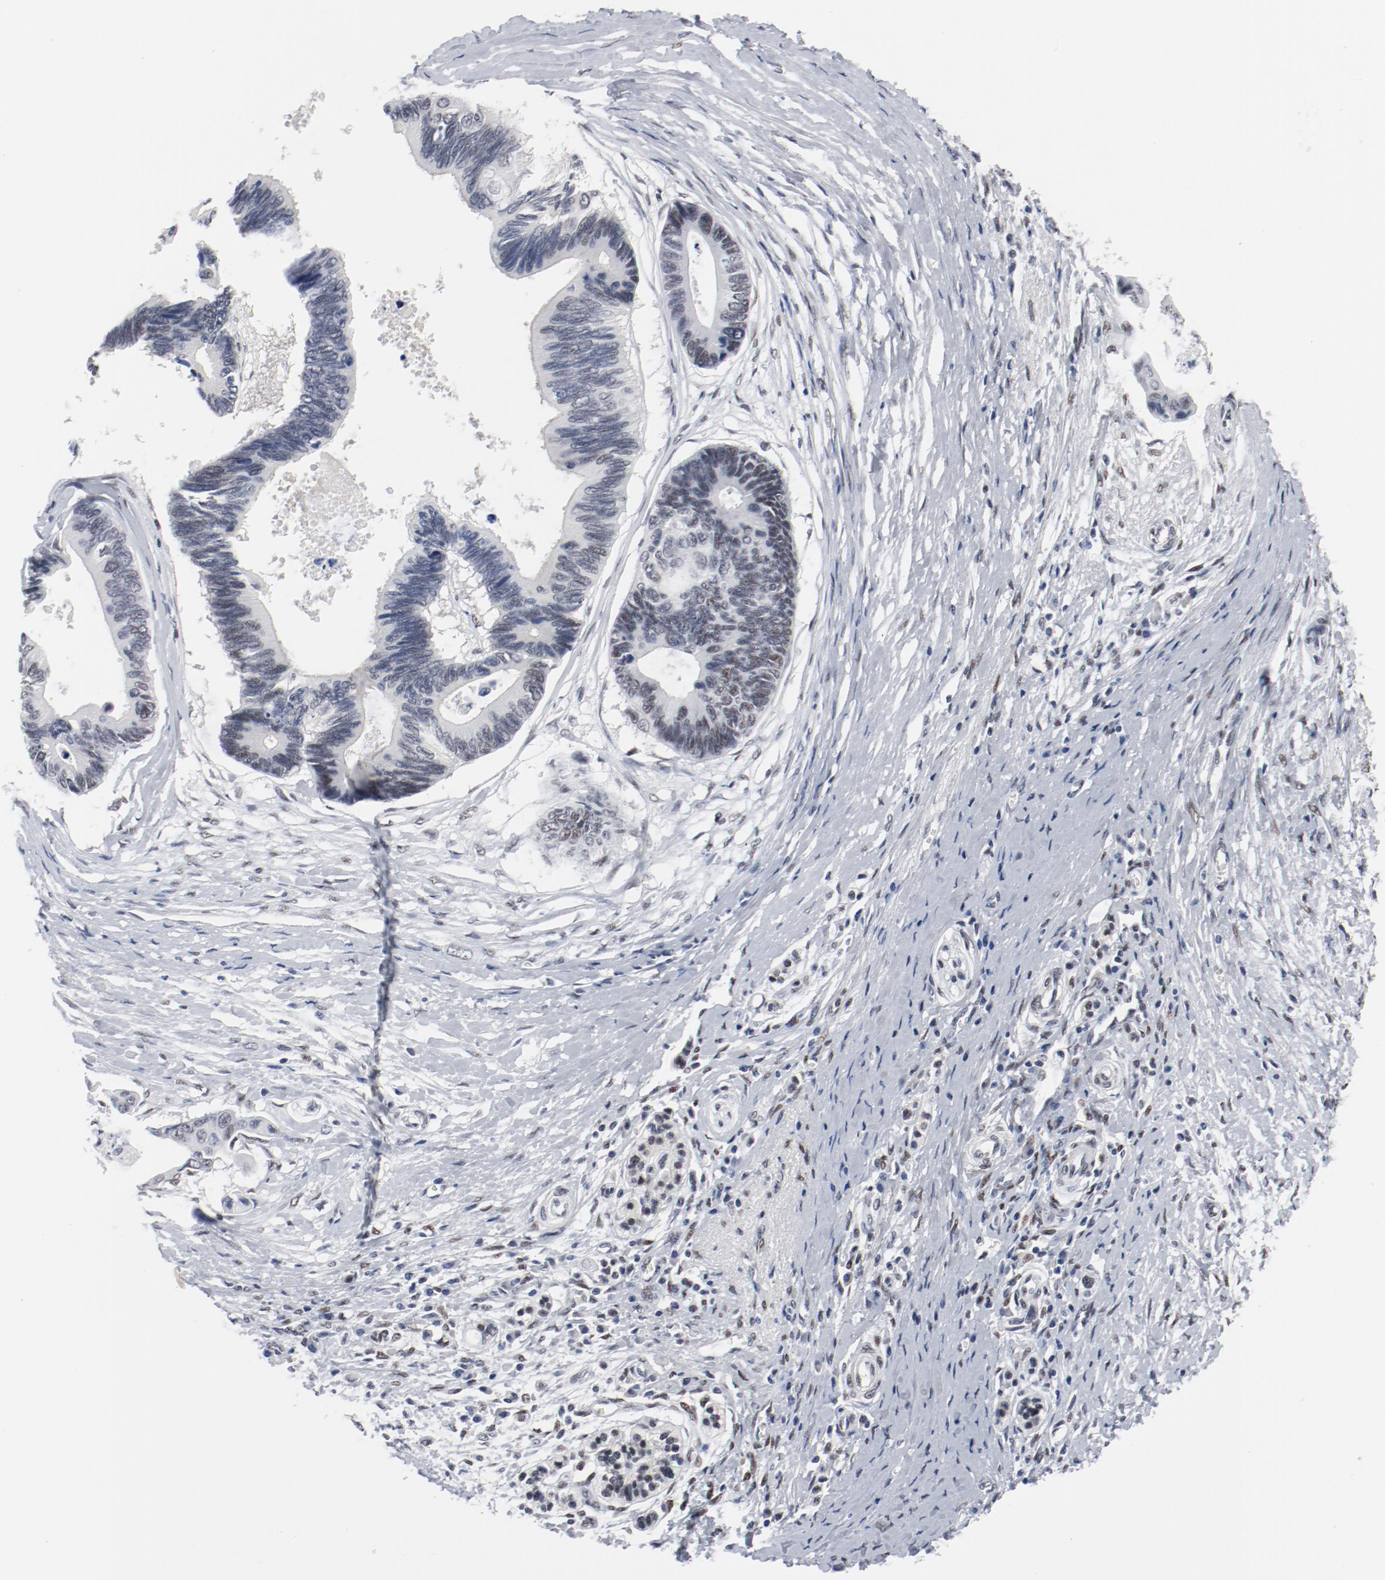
{"staining": {"intensity": "weak", "quantity": "25%-75%", "location": "nuclear"}, "tissue": "pancreatic cancer", "cell_type": "Tumor cells", "image_type": "cancer", "snomed": [{"axis": "morphology", "description": "Adenocarcinoma, NOS"}, {"axis": "topography", "description": "Pancreas"}], "caption": "Tumor cells demonstrate weak nuclear positivity in approximately 25%-75% of cells in pancreatic cancer (adenocarcinoma). (Stains: DAB in brown, nuclei in blue, Microscopy: brightfield microscopy at high magnification).", "gene": "ARNT", "patient": {"sex": "female", "age": 70}}